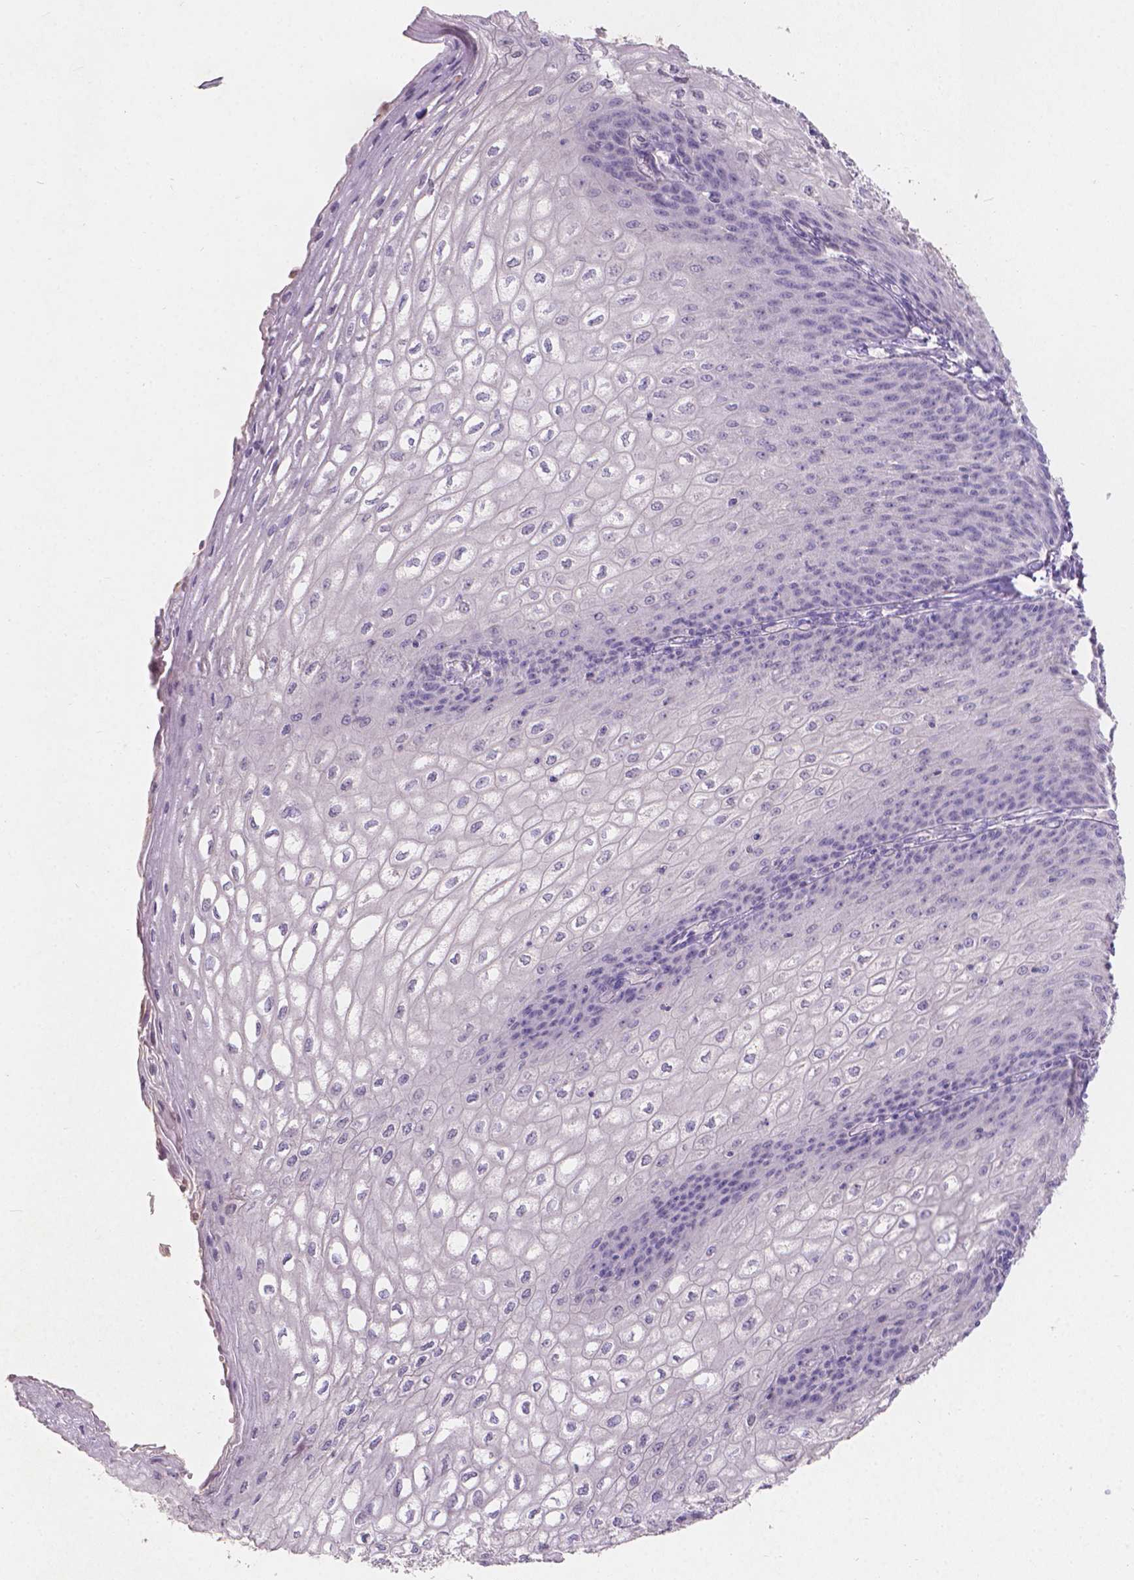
{"staining": {"intensity": "negative", "quantity": "none", "location": "none"}, "tissue": "esophagus", "cell_type": "Squamous epithelial cells", "image_type": "normal", "snomed": [{"axis": "morphology", "description": "Normal tissue, NOS"}, {"axis": "topography", "description": "Esophagus"}], "caption": "Immunohistochemical staining of unremarkable esophagus displays no significant positivity in squamous epithelial cells. The staining is performed using DAB brown chromogen with nuclei counter-stained in using hematoxylin.", "gene": "DCAF4L1", "patient": {"sex": "male", "age": 58}}